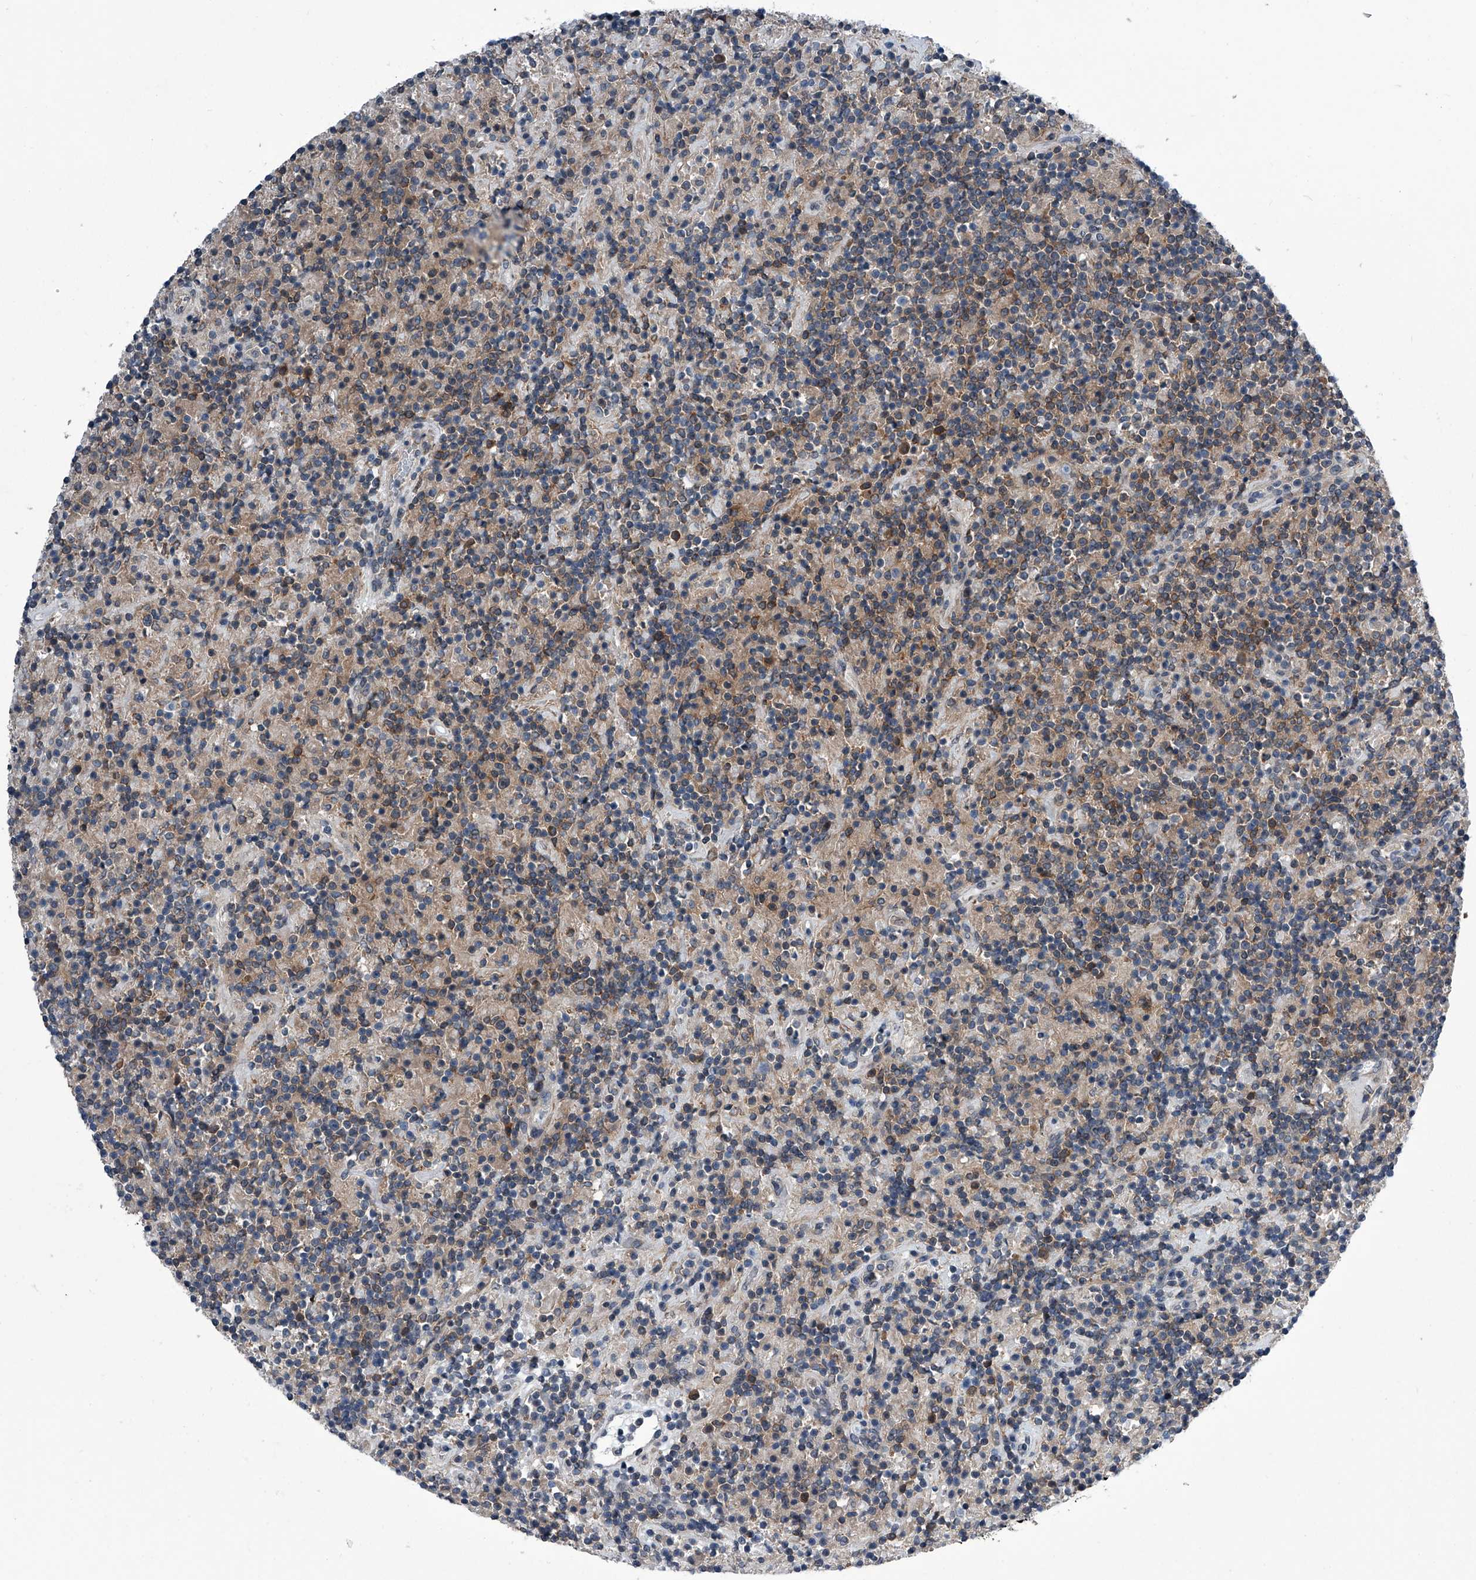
{"staining": {"intensity": "weak", "quantity": "25%-75%", "location": "cytoplasmic/membranous"}, "tissue": "lymphoma", "cell_type": "Tumor cells", "image_type": "cancer", "snomed": [{"axis": "morphology", "description": "Hodgkin's disease, NOS"}, {"axis": "topography", "description": "Lymph node"}], "caption": "Hodgkin's disease stained with DAB (3,3'-diaminobenzidine) IHC reveals low levels of weak cytoplasmic/membranous positivity in about 25%-75% of tumor cells.", "gene": "PPP2R5D", "patient": {"sex": "male", "age": 70}}